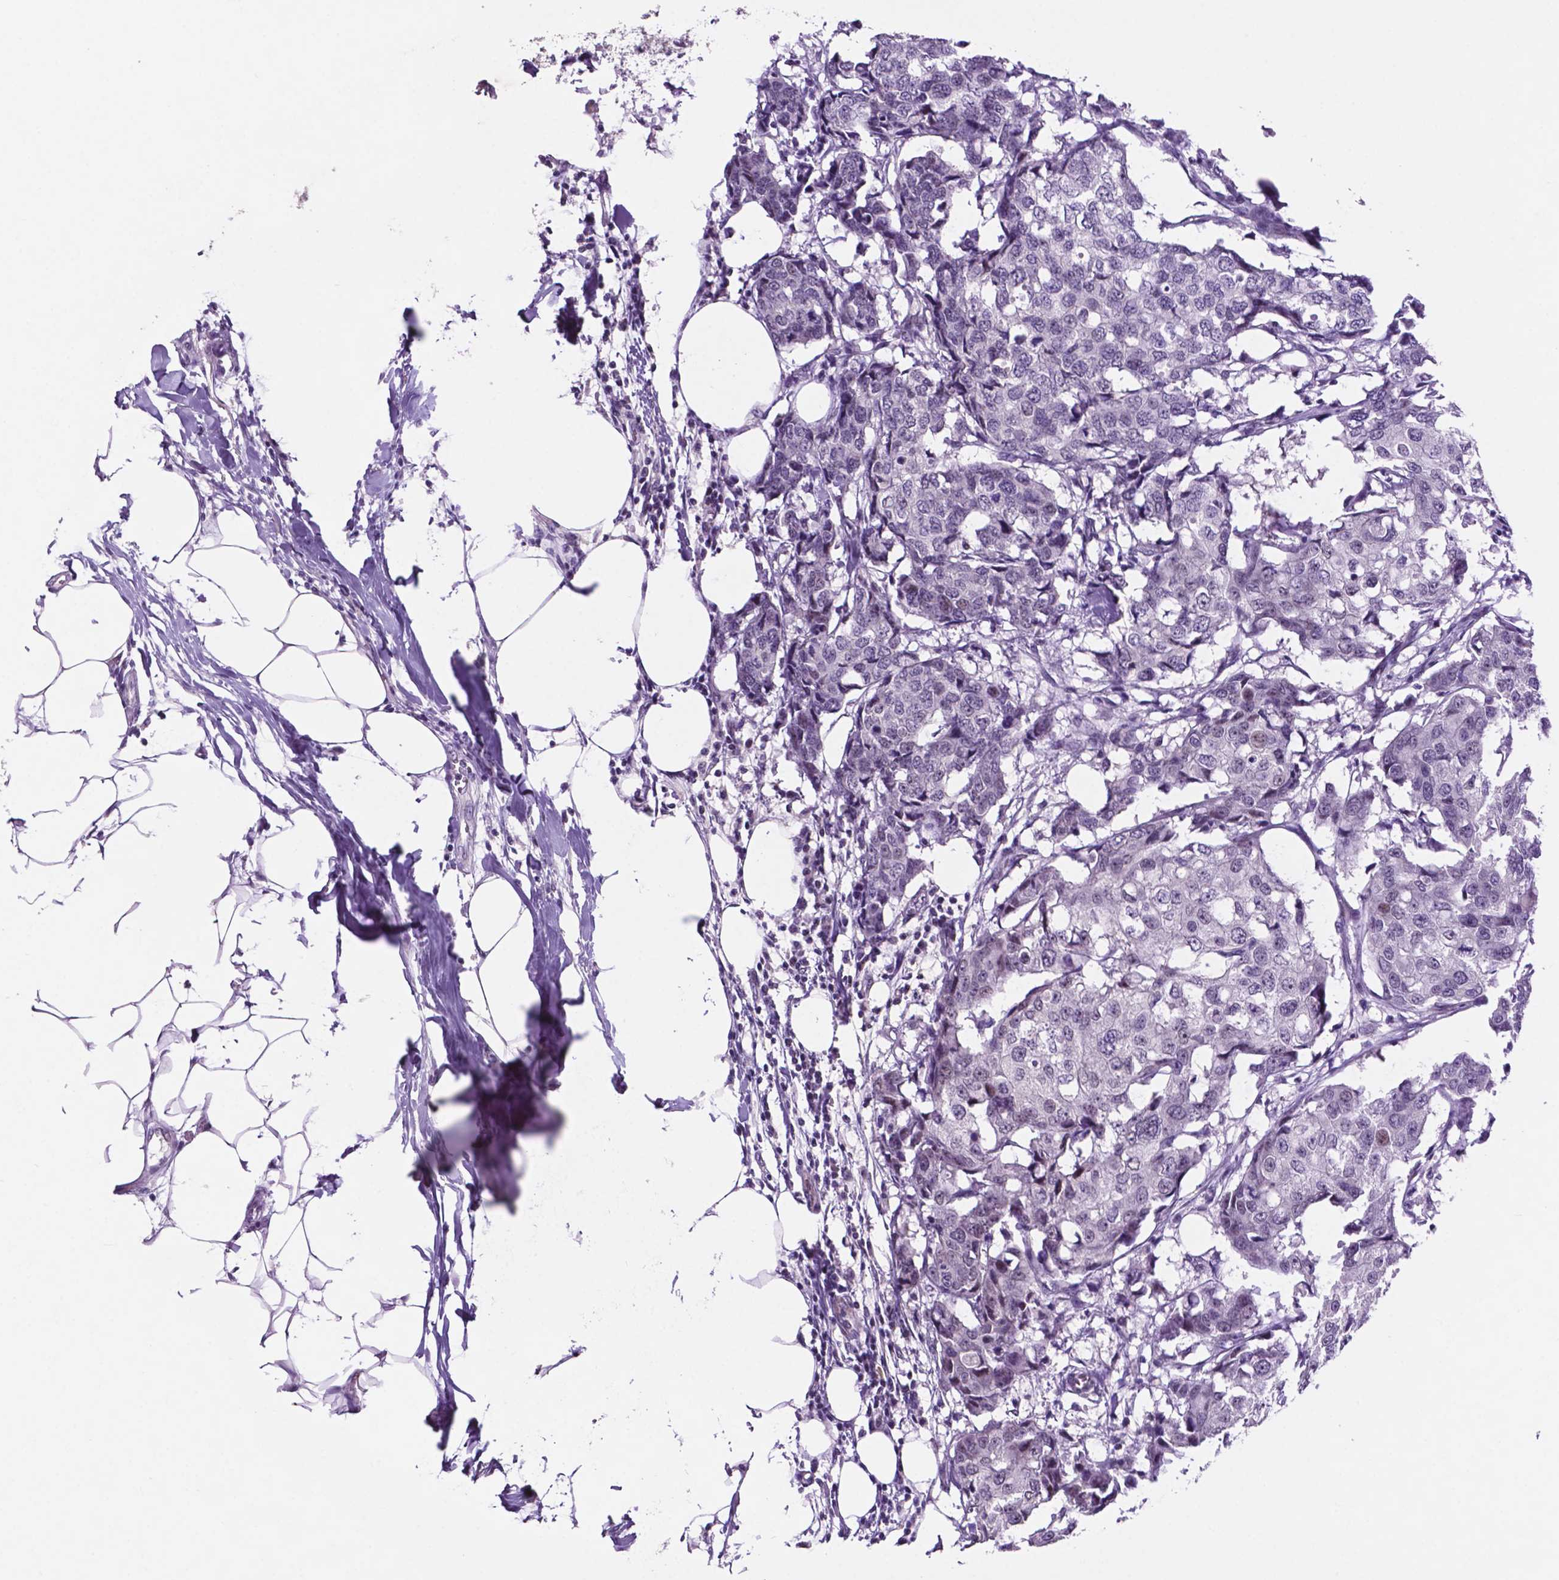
{"staining": {"intensity": "negative", "quantity": "none", "location": "none"}, "tissue": "breast cancer", "cell_type": "Tumor cells", "image_type": "cancer", "snomed": [{"axis": "morphology", "description": "Duct carcinoma"}, {"axis": "topography", "description": "Breast"}], "caption": "High power microscopy micrograph of an immunohistochemistry photomicrograph of breast cancer, revealing no significant staining in tumor cells.", "gene": "NCOR1", "patient": {"sex": "female", "age": 27}}